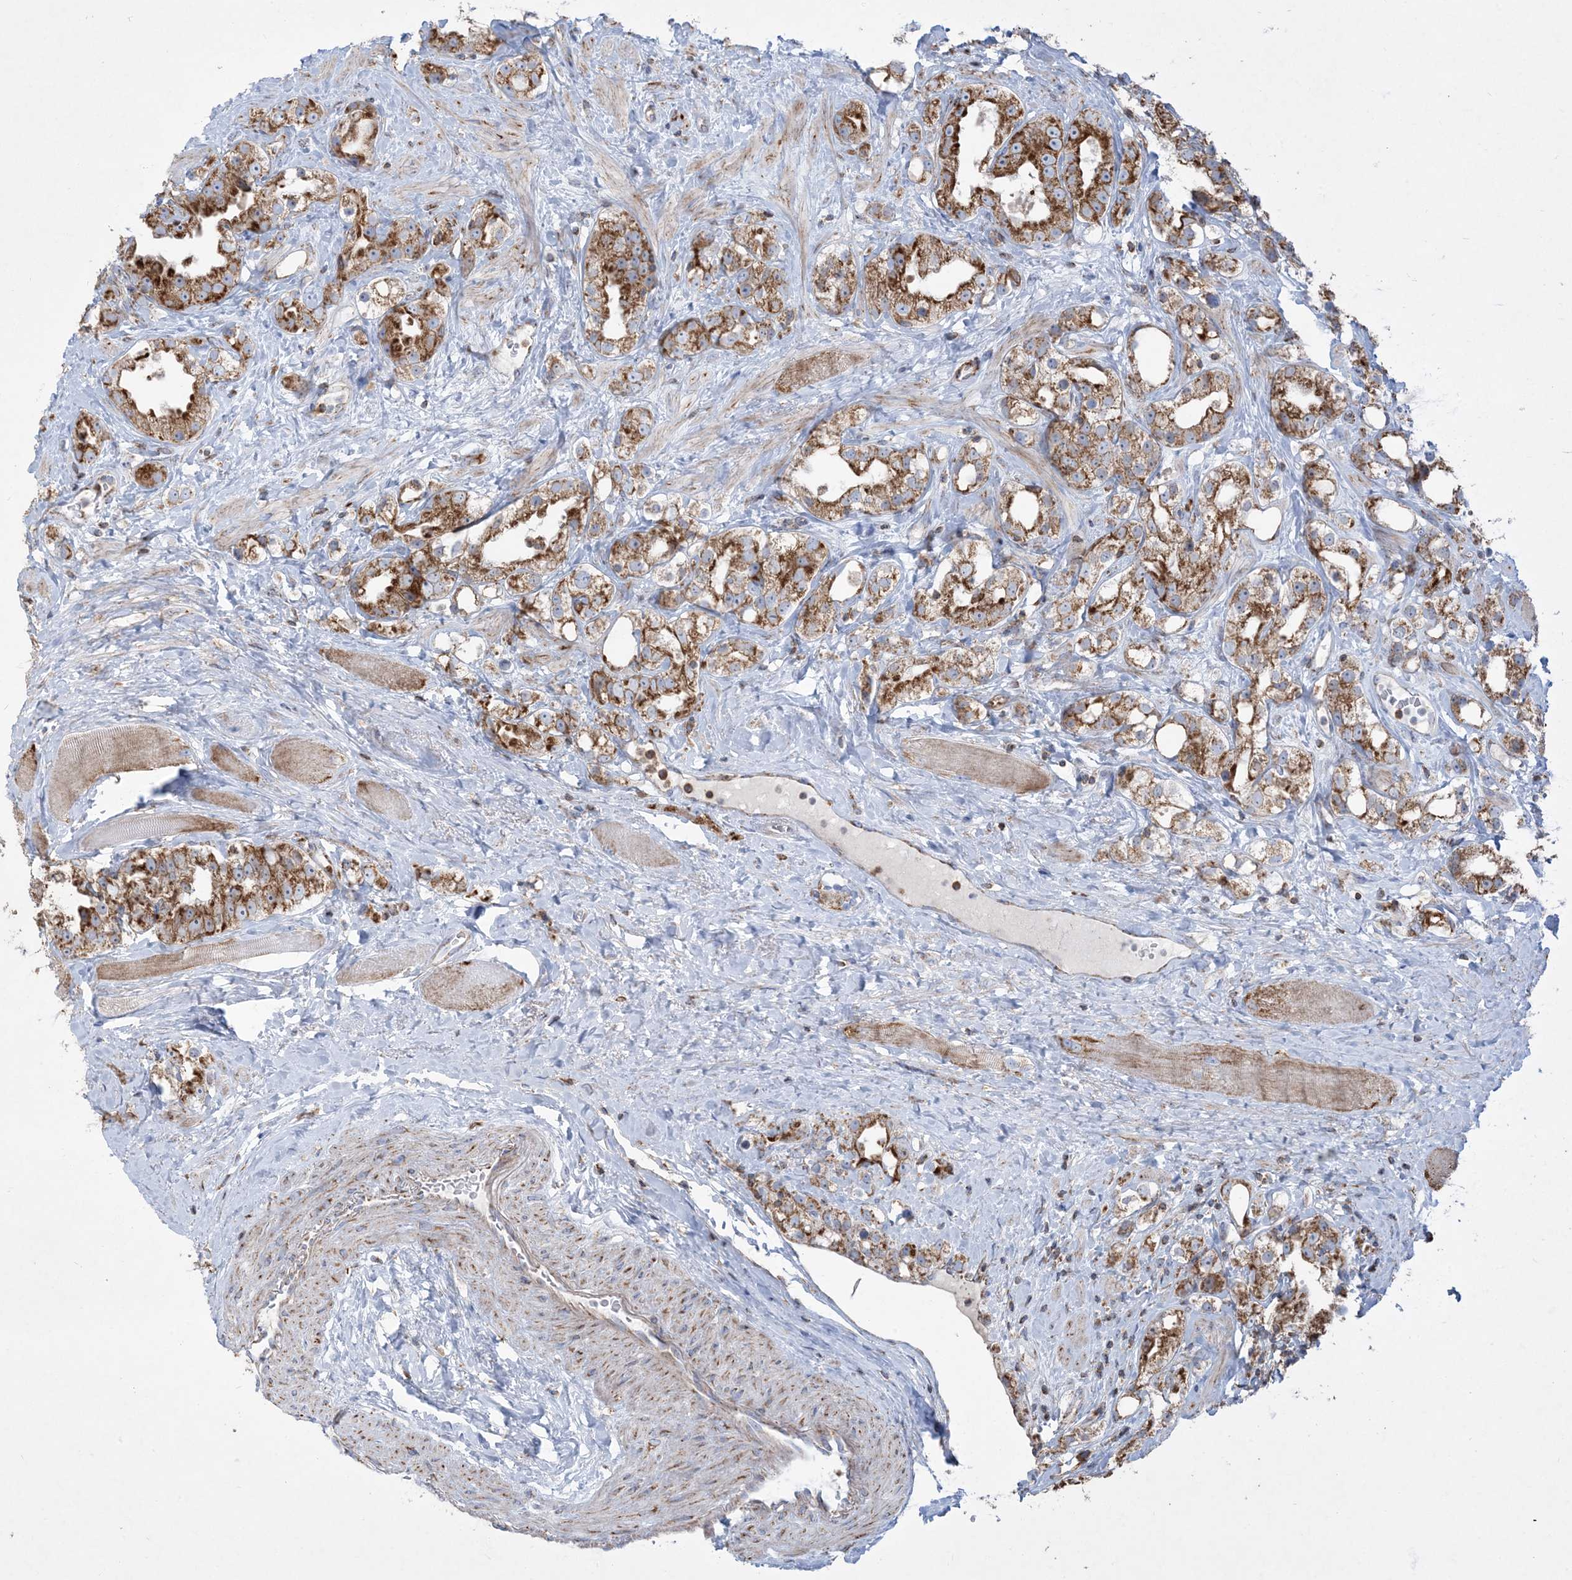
{"staining": {"intensity": "moderate", "quantity": ">75%", "location": "cytoplasmic/membranous"}, "tissue": "prostate cancer", "cell_type": "Tumor cells", "image_type": "cancer", "snomed": [{"axis": "morphology", "description": "Adenocarcinoma, NOS"}, {"axis": "topography", "description": "Prostate"}], "caption": "Human prostate adenocarcinoma stained for a protein (brown) demonstrates moderate cytoplasmic/membranous positive staining in approximately >75% of tumor cells.", "gene": "BEND4", "patient": {"sex": "male", "age": 79}}